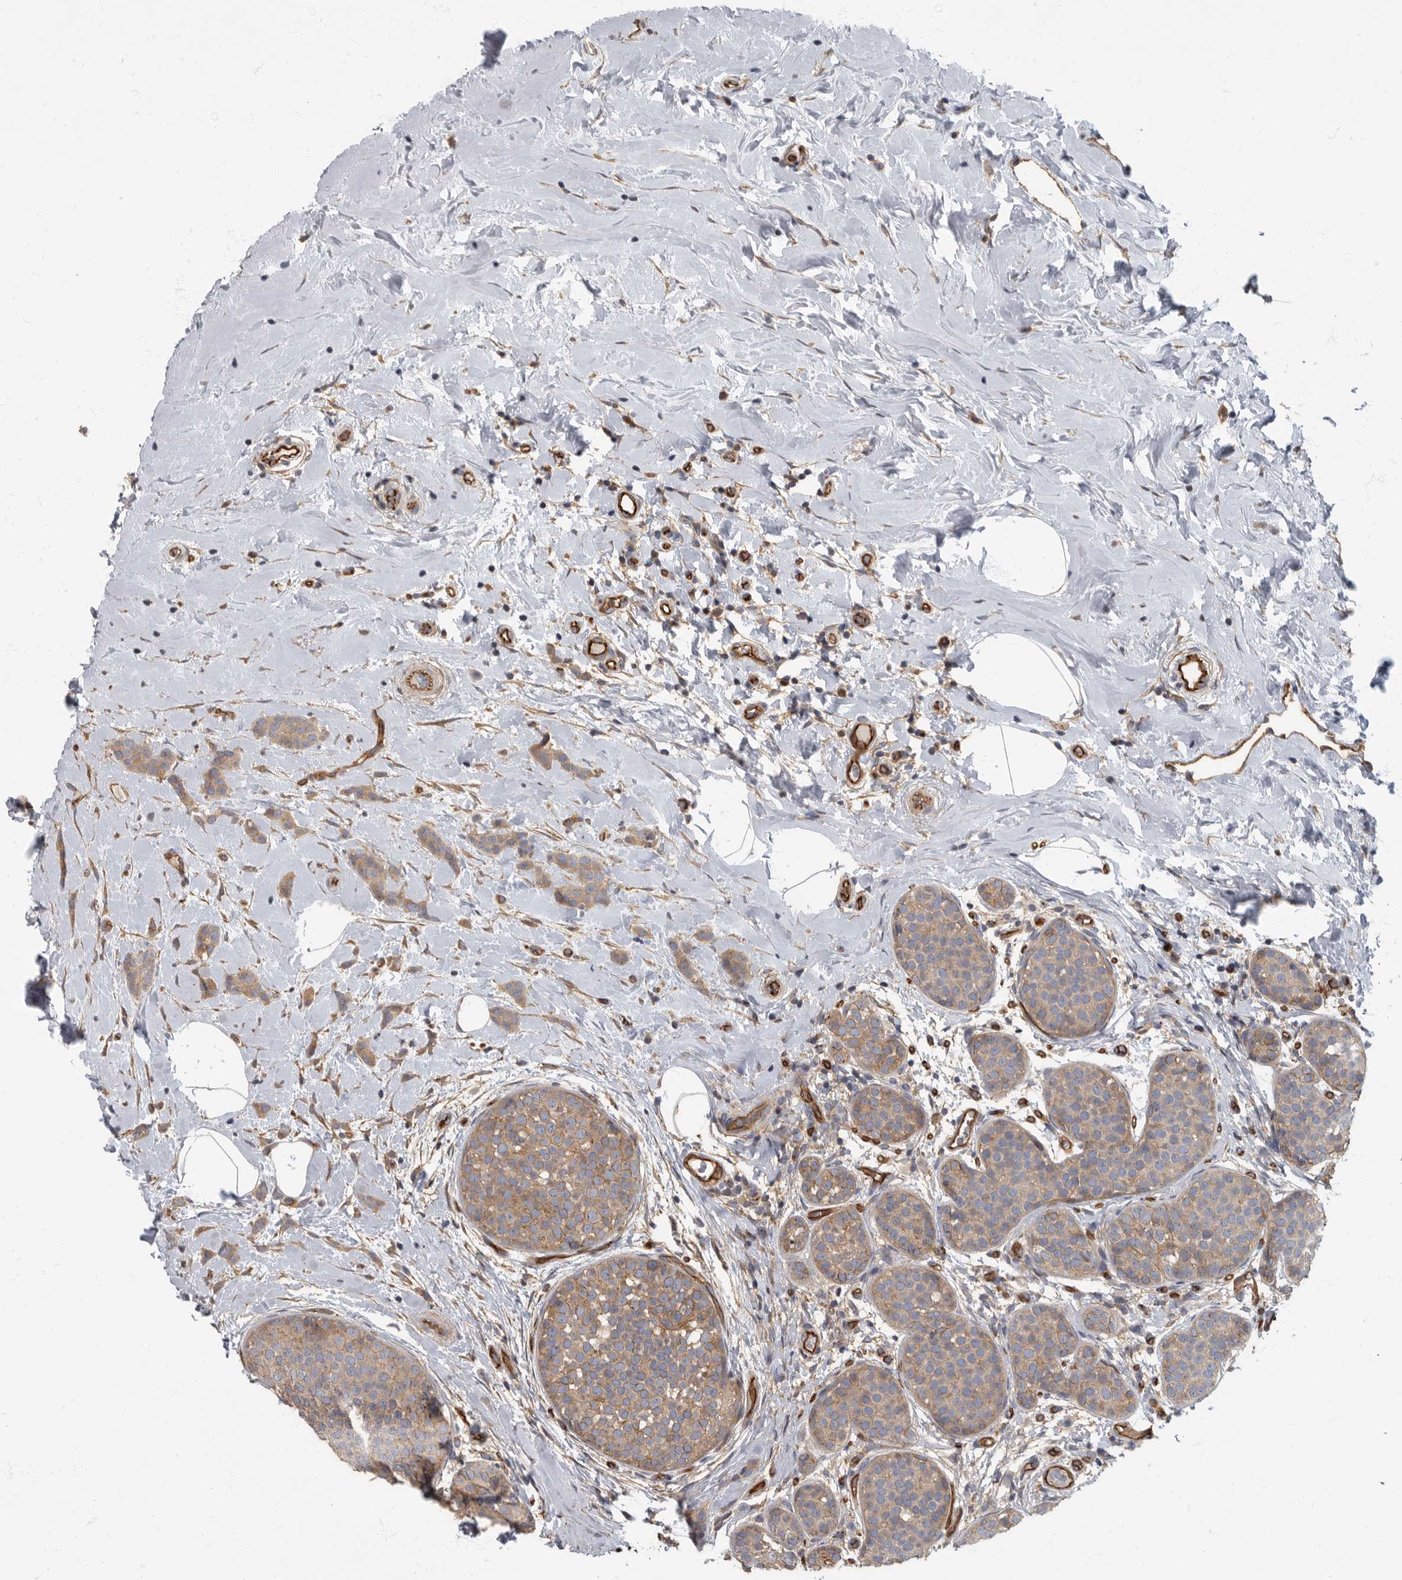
{"staining": {"intensity": "moderate", "quantity": ">75%", "location": "cytoplasmic/membranous"}, "tissue": "breast cancer", "cell_type": "Tumor cells", "image_type": "cancer", "snomed": [{"axis": "morphology", "description": "Lobular carcinoma, in situ"}, {"axis": "morphology", "description": "Lobular carcinoma"}, {"axis": "topography", "description": "Breast"}], "caption": "IHC micrograph of neoplastic tissue: human breast lobular carcinoma in situ stained using IHC shows medium levels of moderate protein expression localized specifically in the cytoplasmic/membranous of tumor cells, appearing as a cytoplasmic/membranous brown color.", "gene": "PDK1", "patient": {"sex": "female", "age": 41}}